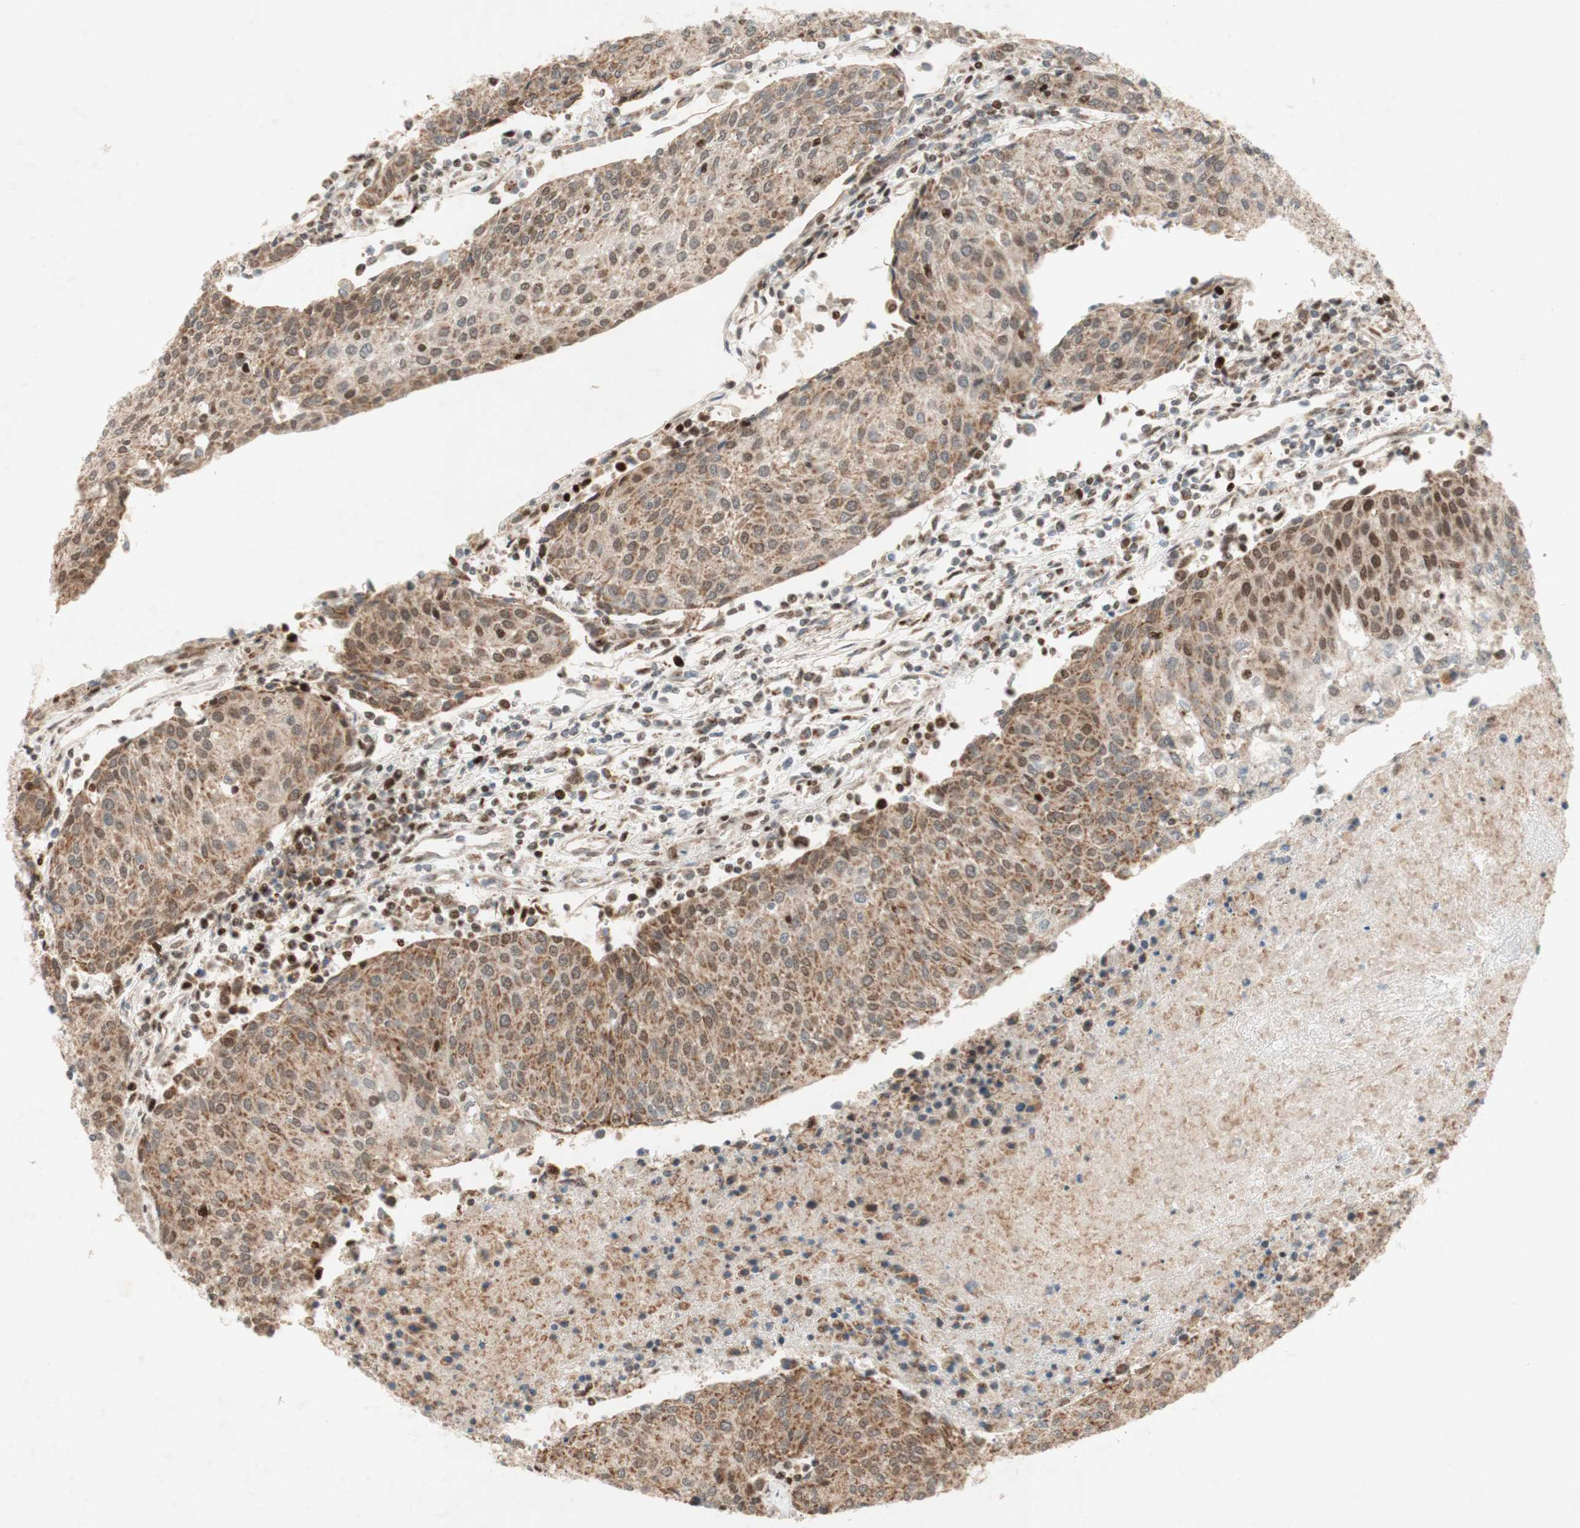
{"staining": {"intensity": "moderate", "quantity": "25%-75%", "location": "cytoplasmic/membranous"}, "tissue": "urothelial cancer", "cell_type": "Tumor cells", "image_type": "cancer", "snomed": [{"axis": "morphology", "description": "Urothelial carcinoma, High grade"}, {"axis": "topography", "description": "Urinary bladder"}], "caption": "IHC (DAB) staining of high-grade urothelial carcinoma shows moderate cytoplasmic/membranous protein expression in approximately 25%-75% of tumor cells.", "gene": "DNMT3A", "patient": {"sex": "female", "age": 85}}